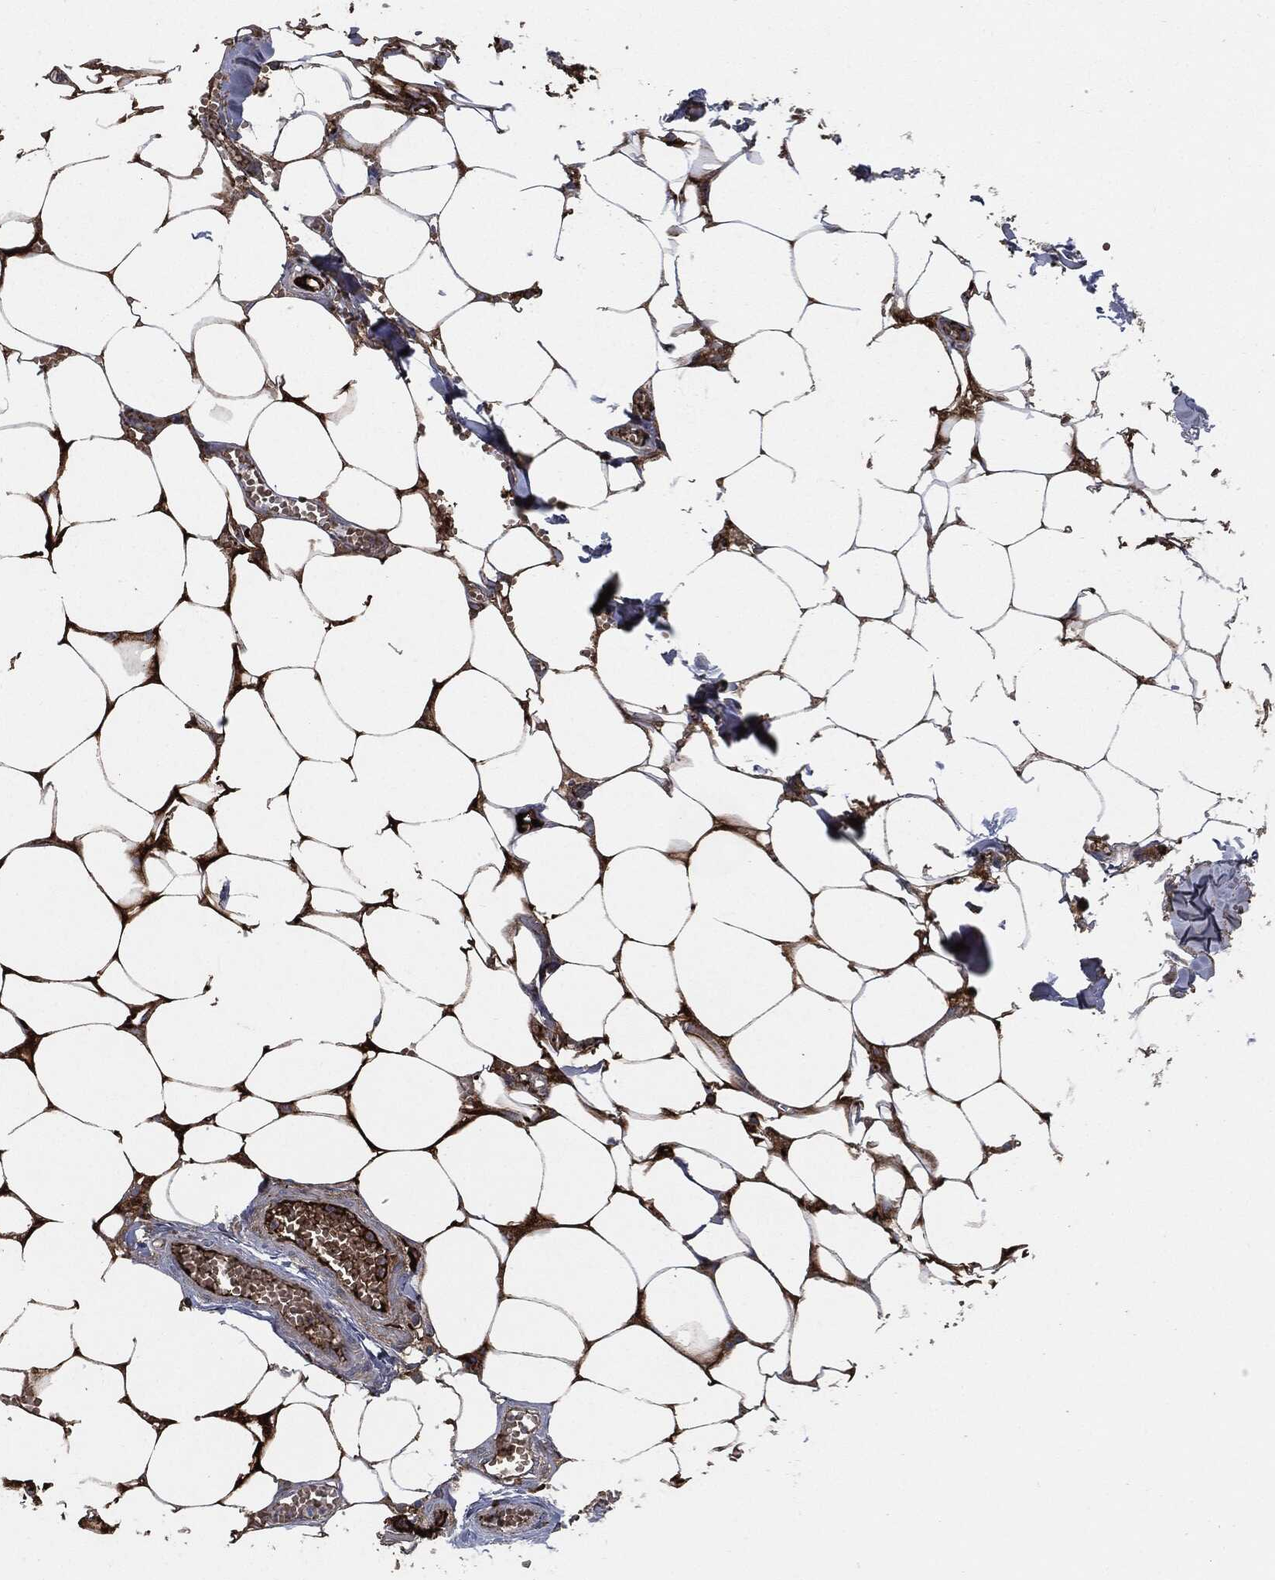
{"staining": {"intensity": "strong", "quantity": ">75%", "location": "cytoplasmic/membranous"}, "tissue": "adipose tissue", "cell_type": "Adipocytes", "image_type": "normal", "snomed": [{"axis": "morphology", "description": "Normal tissue, NOS"}, {"axis": "morphology", "description": "Squamous cell carcinoma, NOS"}, {"axis": "topography", "description": "Cartilage tissue"}, {"axis": "topography", "description": "Lung"}], "caption": "Immunohistochemistry (IHC) of benign human adipose tissue displays high levels of strong cytoplasmic/membranous positivity in approximately >75% of adipocytes. The protein of interest is stained brown, and the nuclei are stained in blue (DAB (3,3'-diaminobenzidine) IHC with brightfield microscopy, high magnification).", "gene": "APOB", "patient": {"sex": "male", "age": 66}}